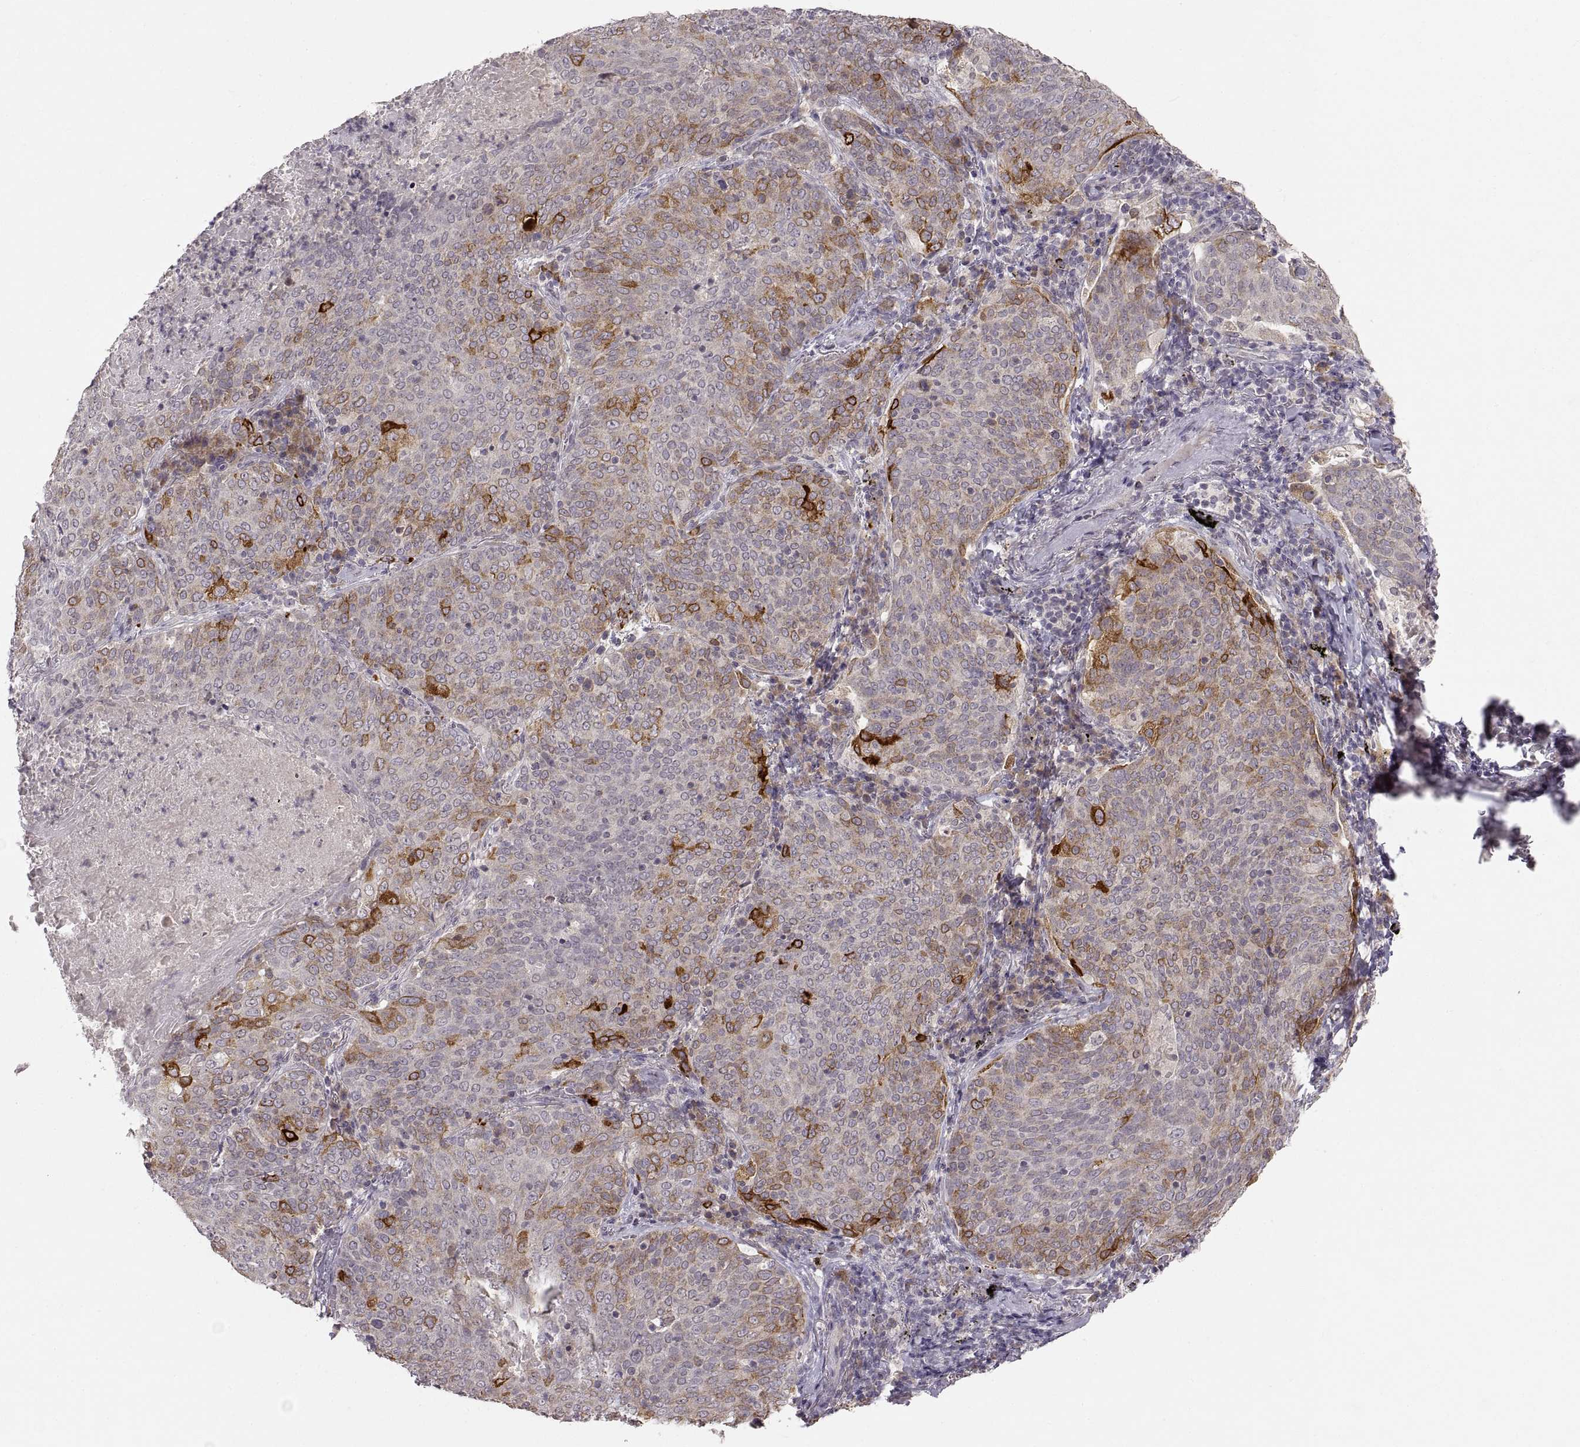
{"staining": {"intensity": "strong", "quantity": "<25%", "location": "cytoplasmic/membranous"}, "tissue": "lung cancer", "cell_type": "Tumor cells", "image_type": "cancer", "snomed": [{"axis": "morphology", "description": "Squamous cell carcinoma, NOS"}, {"axis": "topography", "description": "Lung"}], "caption": "IHC staining of lung cancer (squamous cell carcinoma), which demonstrates medium levels of strong cytoplasmic/membranous staining in about <25% of tumor cells indicating strong cytoplasmic/membranous protein positivity. The staining was performed using DAB (3,3'-diaminobenzidine) (brown) for protein detection and nuclei were counterstained in hematoxylin (blue).", "gene": "HMGCR", "patient": {"sex": "male", "age": 82}}